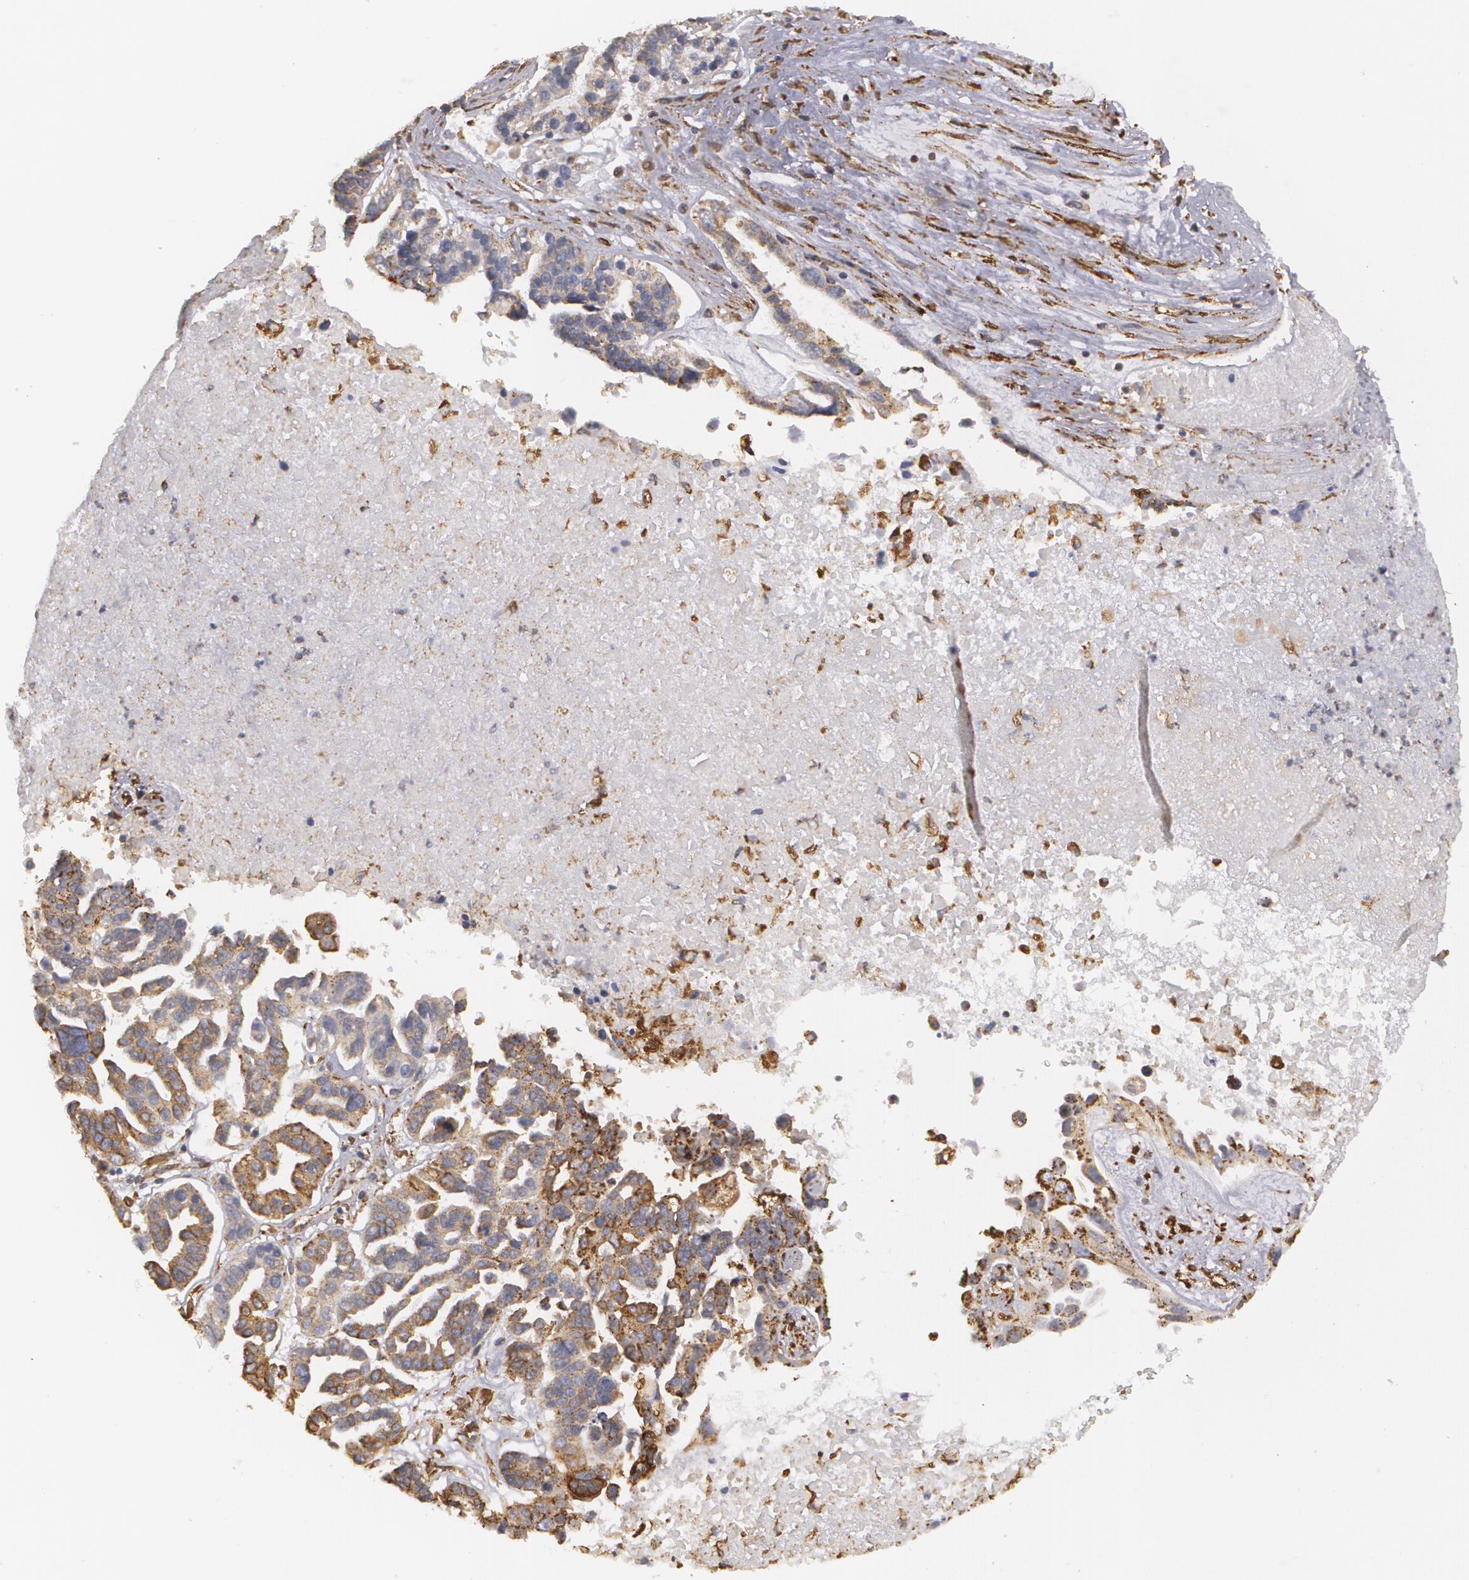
{"staining": {"intensity": "moderate", "quantity": "25%-75%", "location": "cytoplasmic/membranous"}, "tissue": "ovarian cancer", "cell_type": "Tumor cells", "image_type": "cancer", "snomed": [{"axis": "morphology", "description": "Carcinoma, endometroid"}, {"axis": "morphology", "description": "Cystadenocarcinoma, serous, NOS"}, {"axis": "topography", "description": "Ovary"}], "caption": "Tumor cells exhibit moderate cytoplasmic/membranous staining in approximately 25%-75% of cells in ovarian serous cystadenocarcinoma.", "gene": "CYB5R3", "patient": {"sex": "female", "age": 45}}